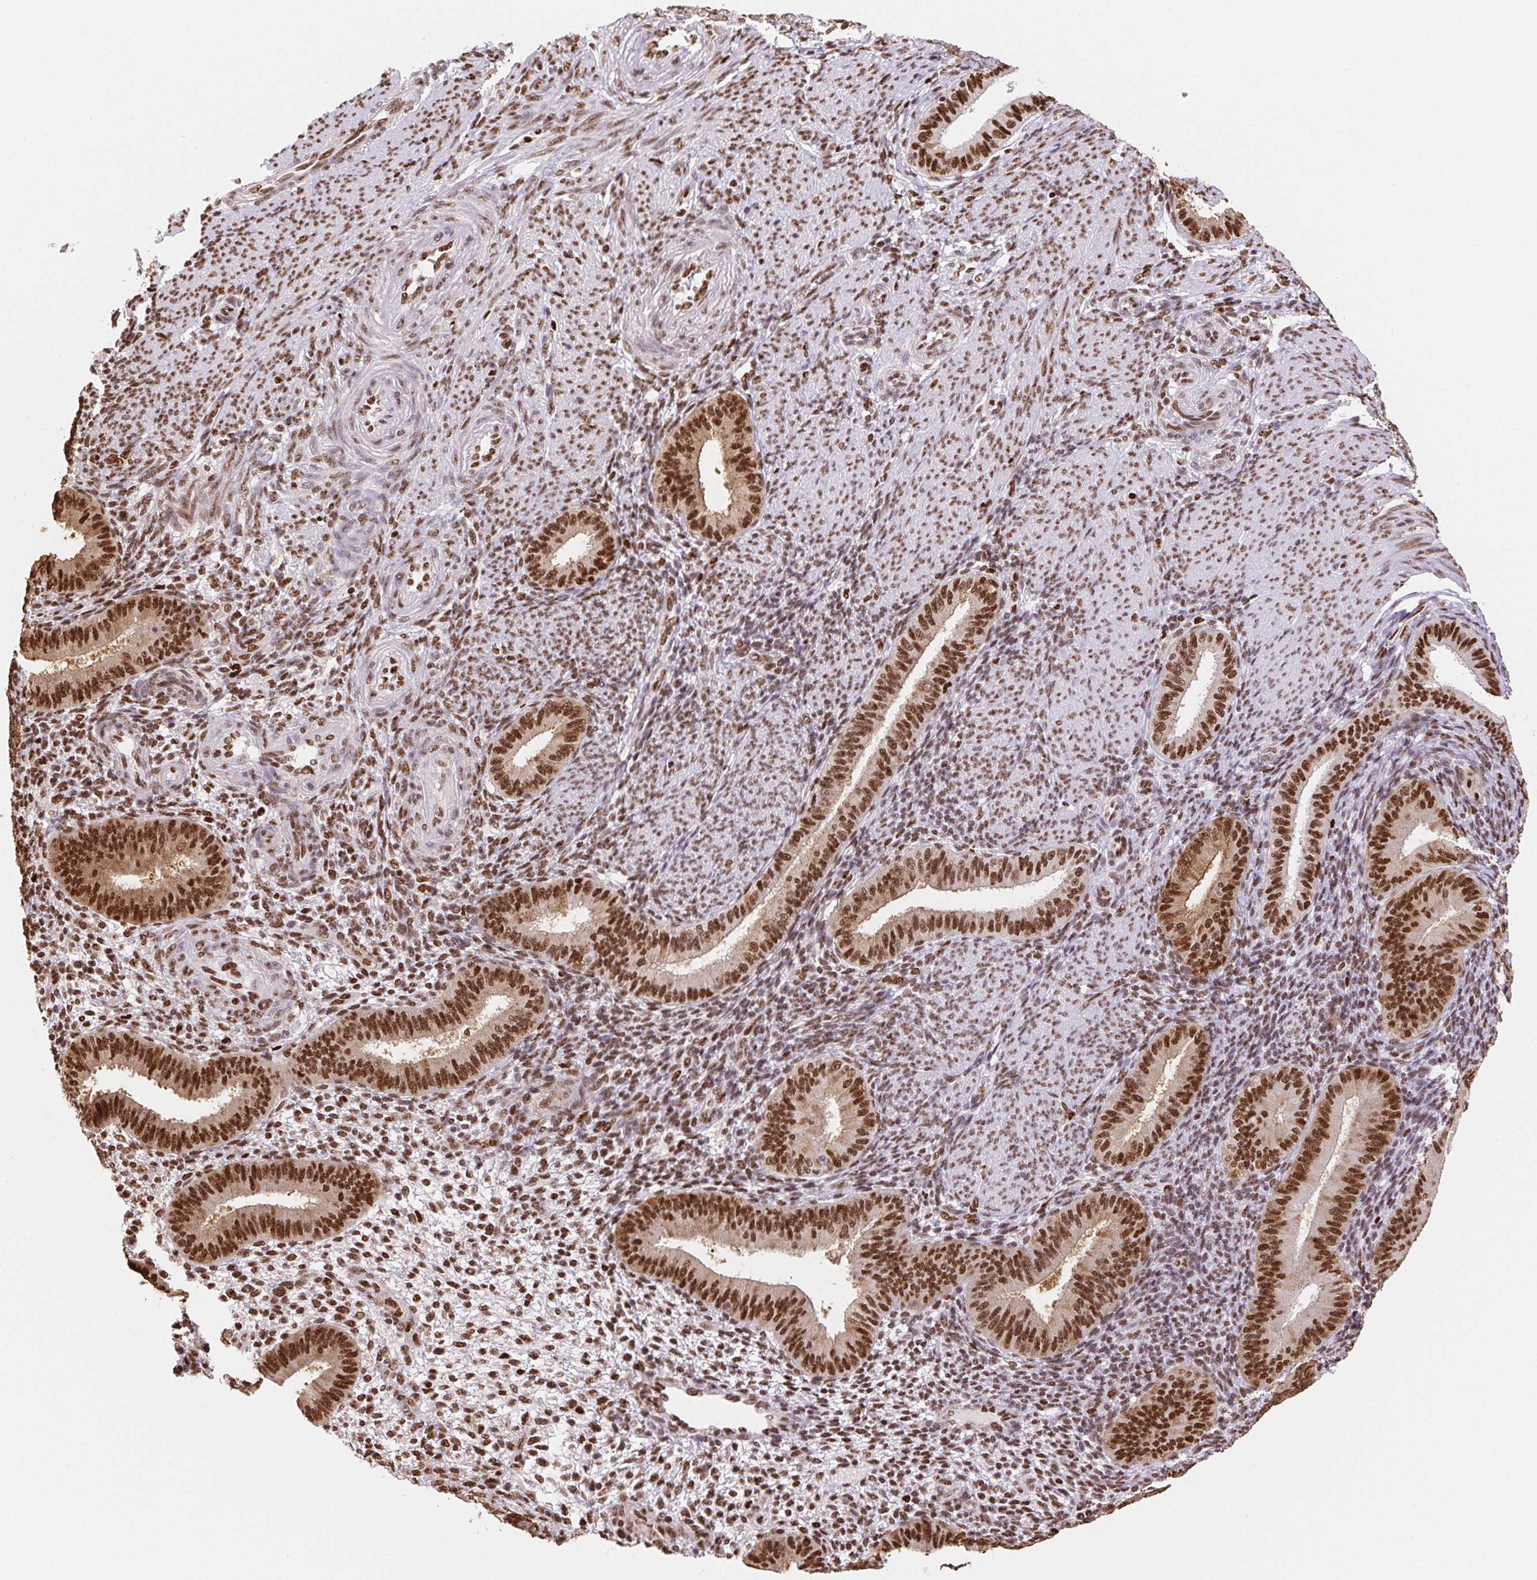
{"staining": {"intensity": "moderate", "quantity": ">75%", "location": "nuclear"}, "tissue": "endometrium", "cell_type": "Cells in endometrial stroma", "image_type": "normal", "snomed": [{"axis": "morphology", "description": "Normal tissue, NOS"}, {"axis": "topography", "description": "Endometrium"}], "caption": "Immunohistochemical staining of benign human endometrium exhibits >75% levels of moderate nuclear protein positivity in about >75% of cells in endometrial stroma. The staining is performed using DAB brown chromogen to label protein expression. The nuclei are counter-stained blue using hematoxylin.", "gene": "SETSIP", "patient": {"sex": "female", "age": 39}}